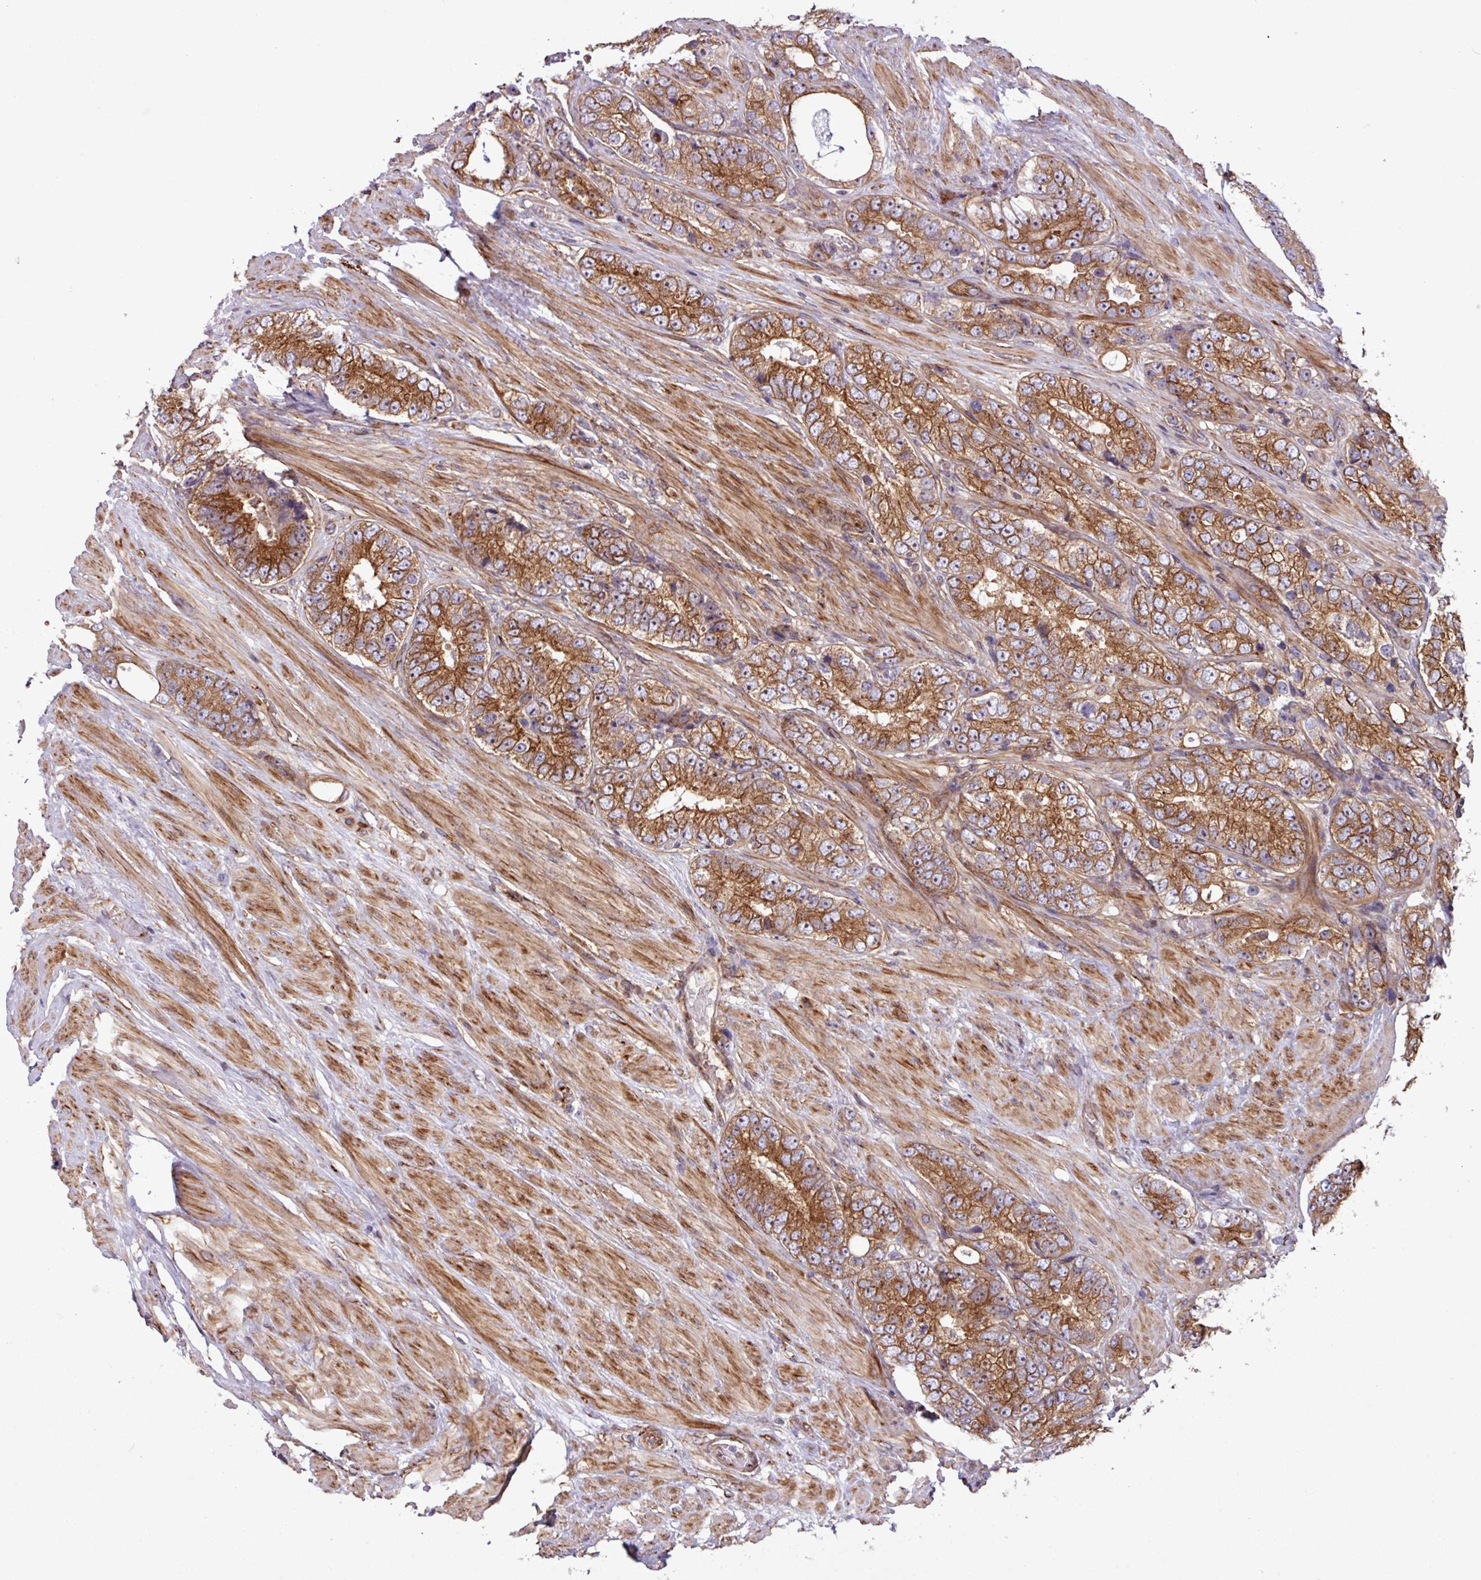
{"staining": {"intensity": "strong", "quantity": ">75%", "location": "cytoplasmic/membranous"}, "tissue": "prostate cancer", "cell_type": "Tumor cells", "image_type": "cancer", "snomed": [{"axis": "morphology", "description": "Adenocarcinoma, High grade"}, {"axis": "topography", "description": "Prostate"}], "caption": "The immunohistochemical stain shows strong cytoplasmic/membranous expression in tumor cells of prostate cancer tissue.", "gene": "ZNF300", "patient": {"sex": "male", "age": 56}}